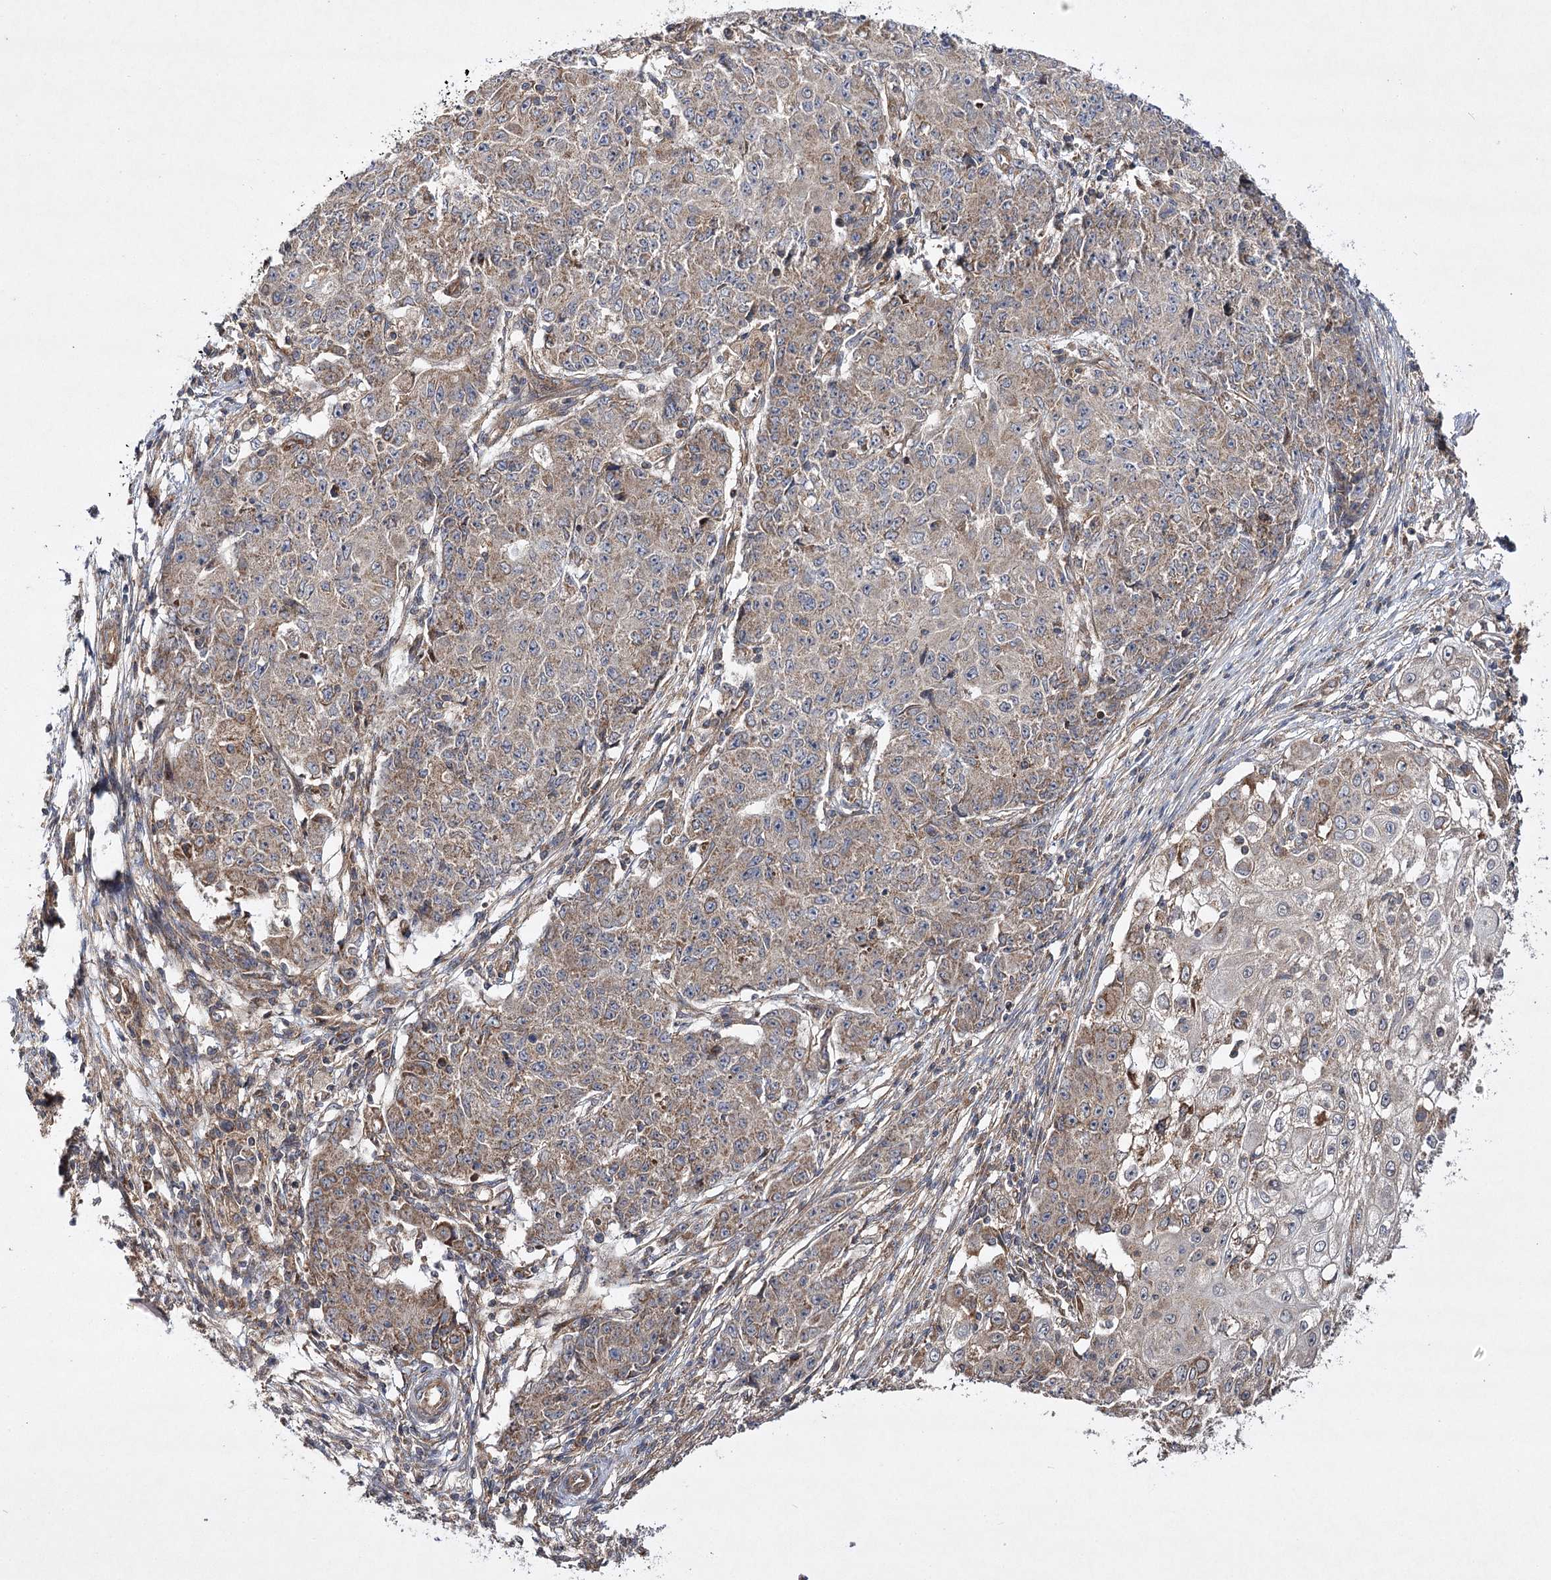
{"staining": {"intensity": "weak", "quantity": "25%-75%", "location": "cytoplasmic/membranous"}, "tissue": "ovarian cancer", "cell_type": "Tumor cells", "image_type": "cancer", "snomed": [{"axis": "morphology", "description": "Carcinoma, endometroid"}, {"axis": "topography", "description": "Ovary"}], "caption": "Immunohistochemical staining of endometroid carcinoma (ovarian) displays low levels of weak cytoplasmic/membranous protein staining in approximately 25%-75% of tumor cells.", "gene": "DNAJC13", "patient": {"sex": "female", "age": 42}}